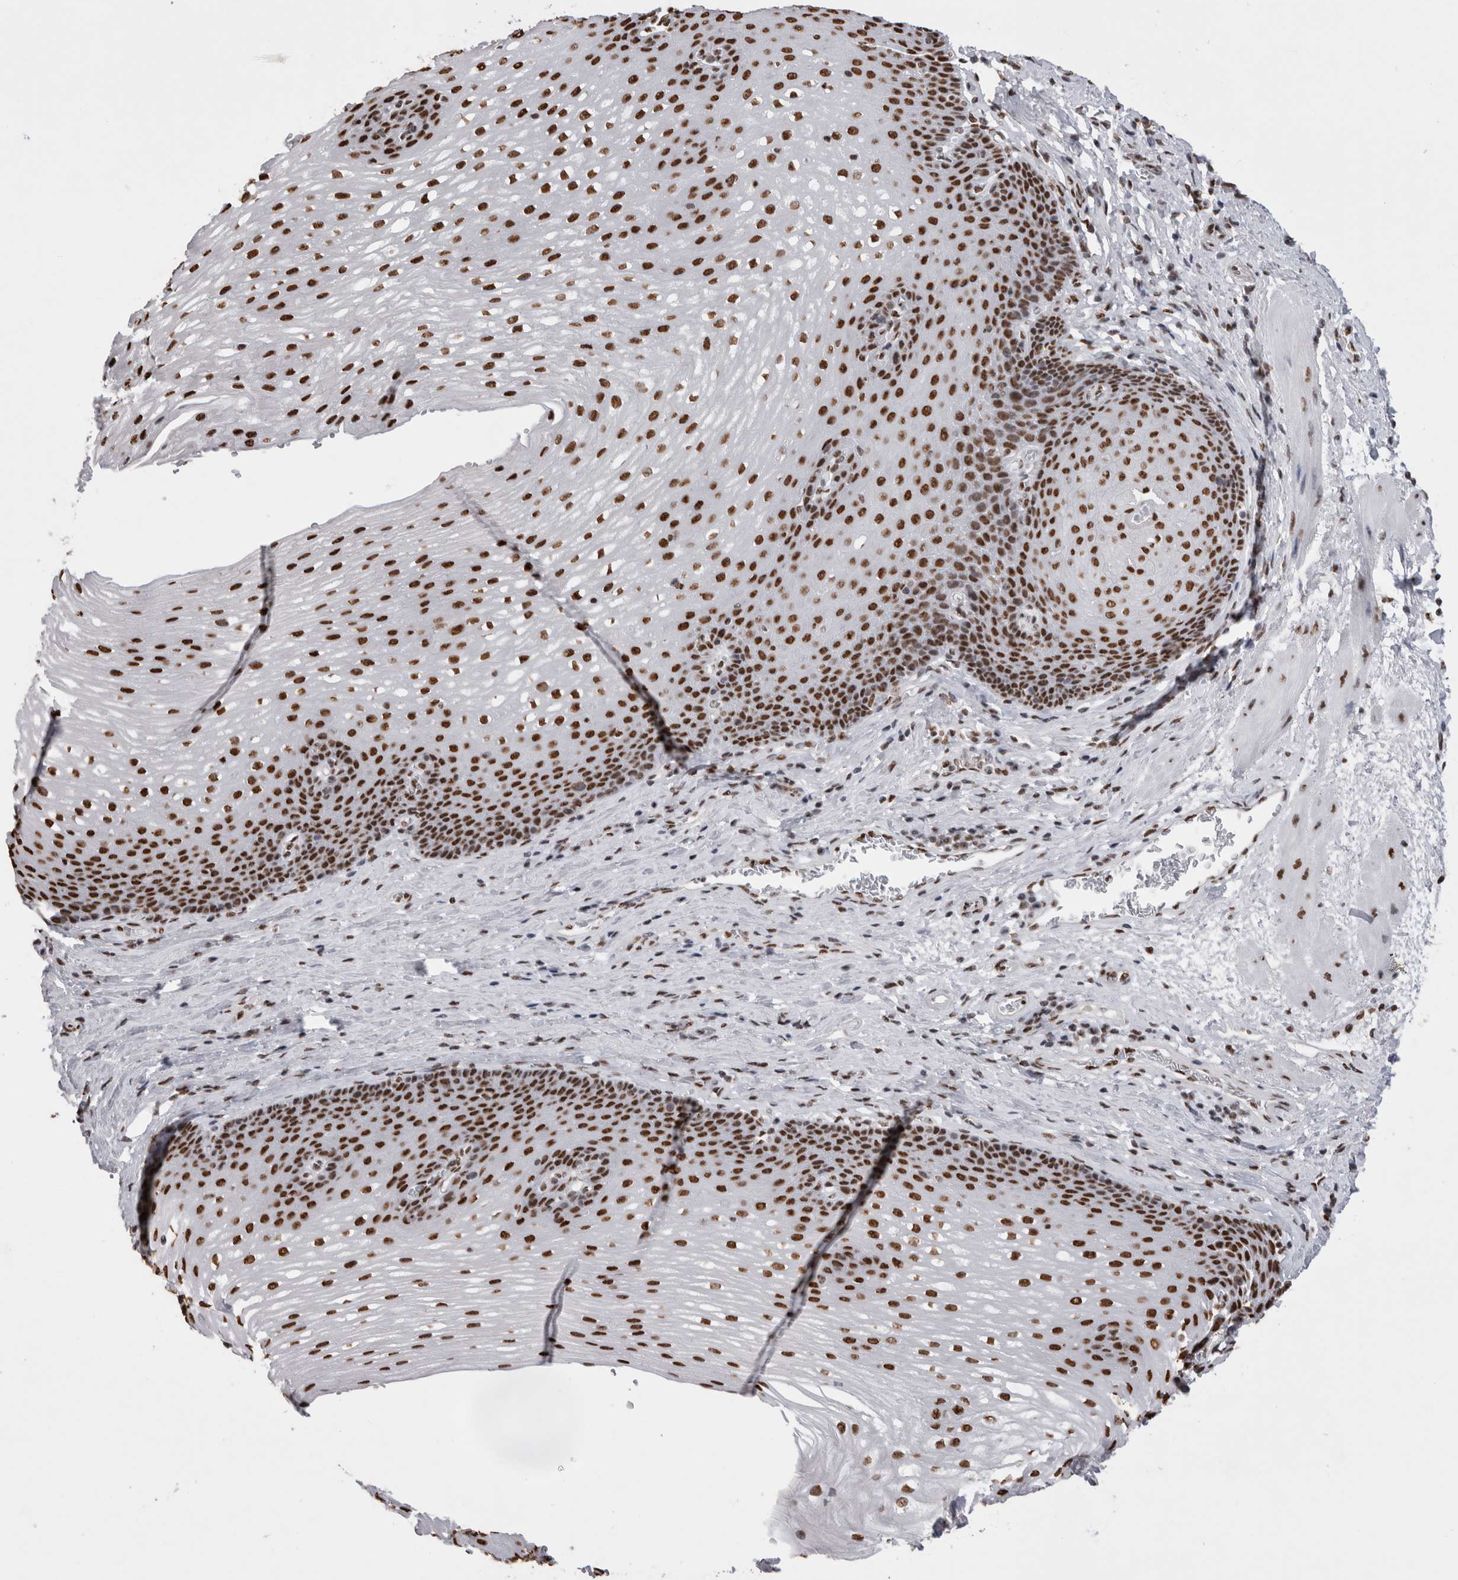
{"staining": {"intensity": "strong", "quantity": ">75%", "location": "nuclear"}, "tissue": "esophagus", "cell_type": "Squamous epithelial cells", "image_type": "normal", "snomed": [{"axis": "morphology", "description": "Normal tissue, NOS"}, {"axis": "topography", "description": "Esophagus"}], "caption": "Esophagus stained with a brown dye reveals strong nuclear positive staining in approximately >75% of squamous epithelial cells.", "gene": "ALPK3", "patient": {"sex": "male", "age": 48}}